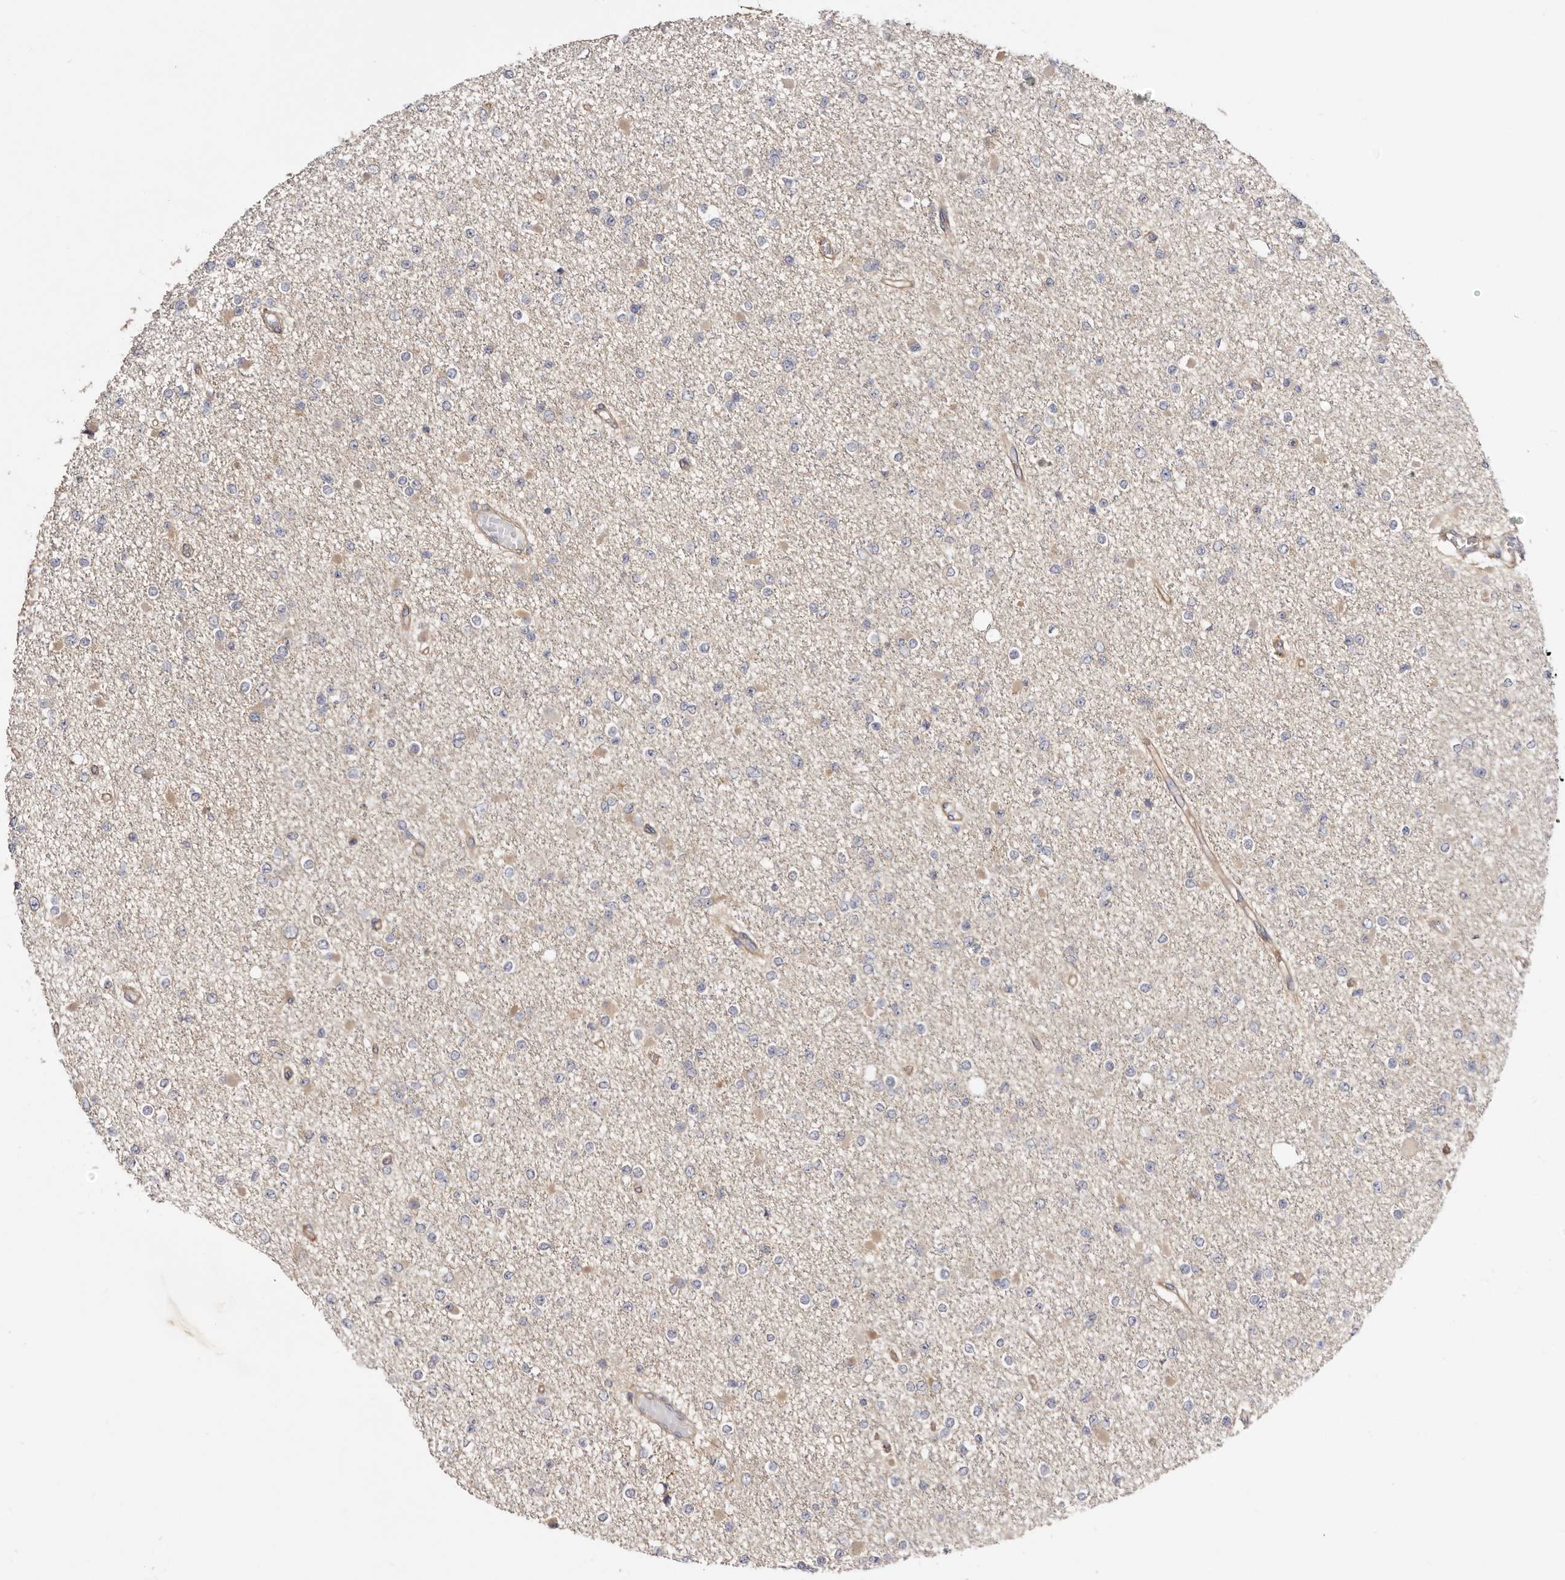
{"staining": {"intensity": "negative", "quantity": "none", "location": "none"}, "tissue": "glioma", "cell_type": "Tumor cells", "image_type": "cancer", "snomed": [{"axis": "morphology", "description": "Glioma, malignant, Low grade"}, {"axis": "topography", "description": "Brain"}], "caption": "Tumor cells show no significant protein positivity in glioma.", "gene": "PANK4", "patient": {"sex": "female", "age": 22}}